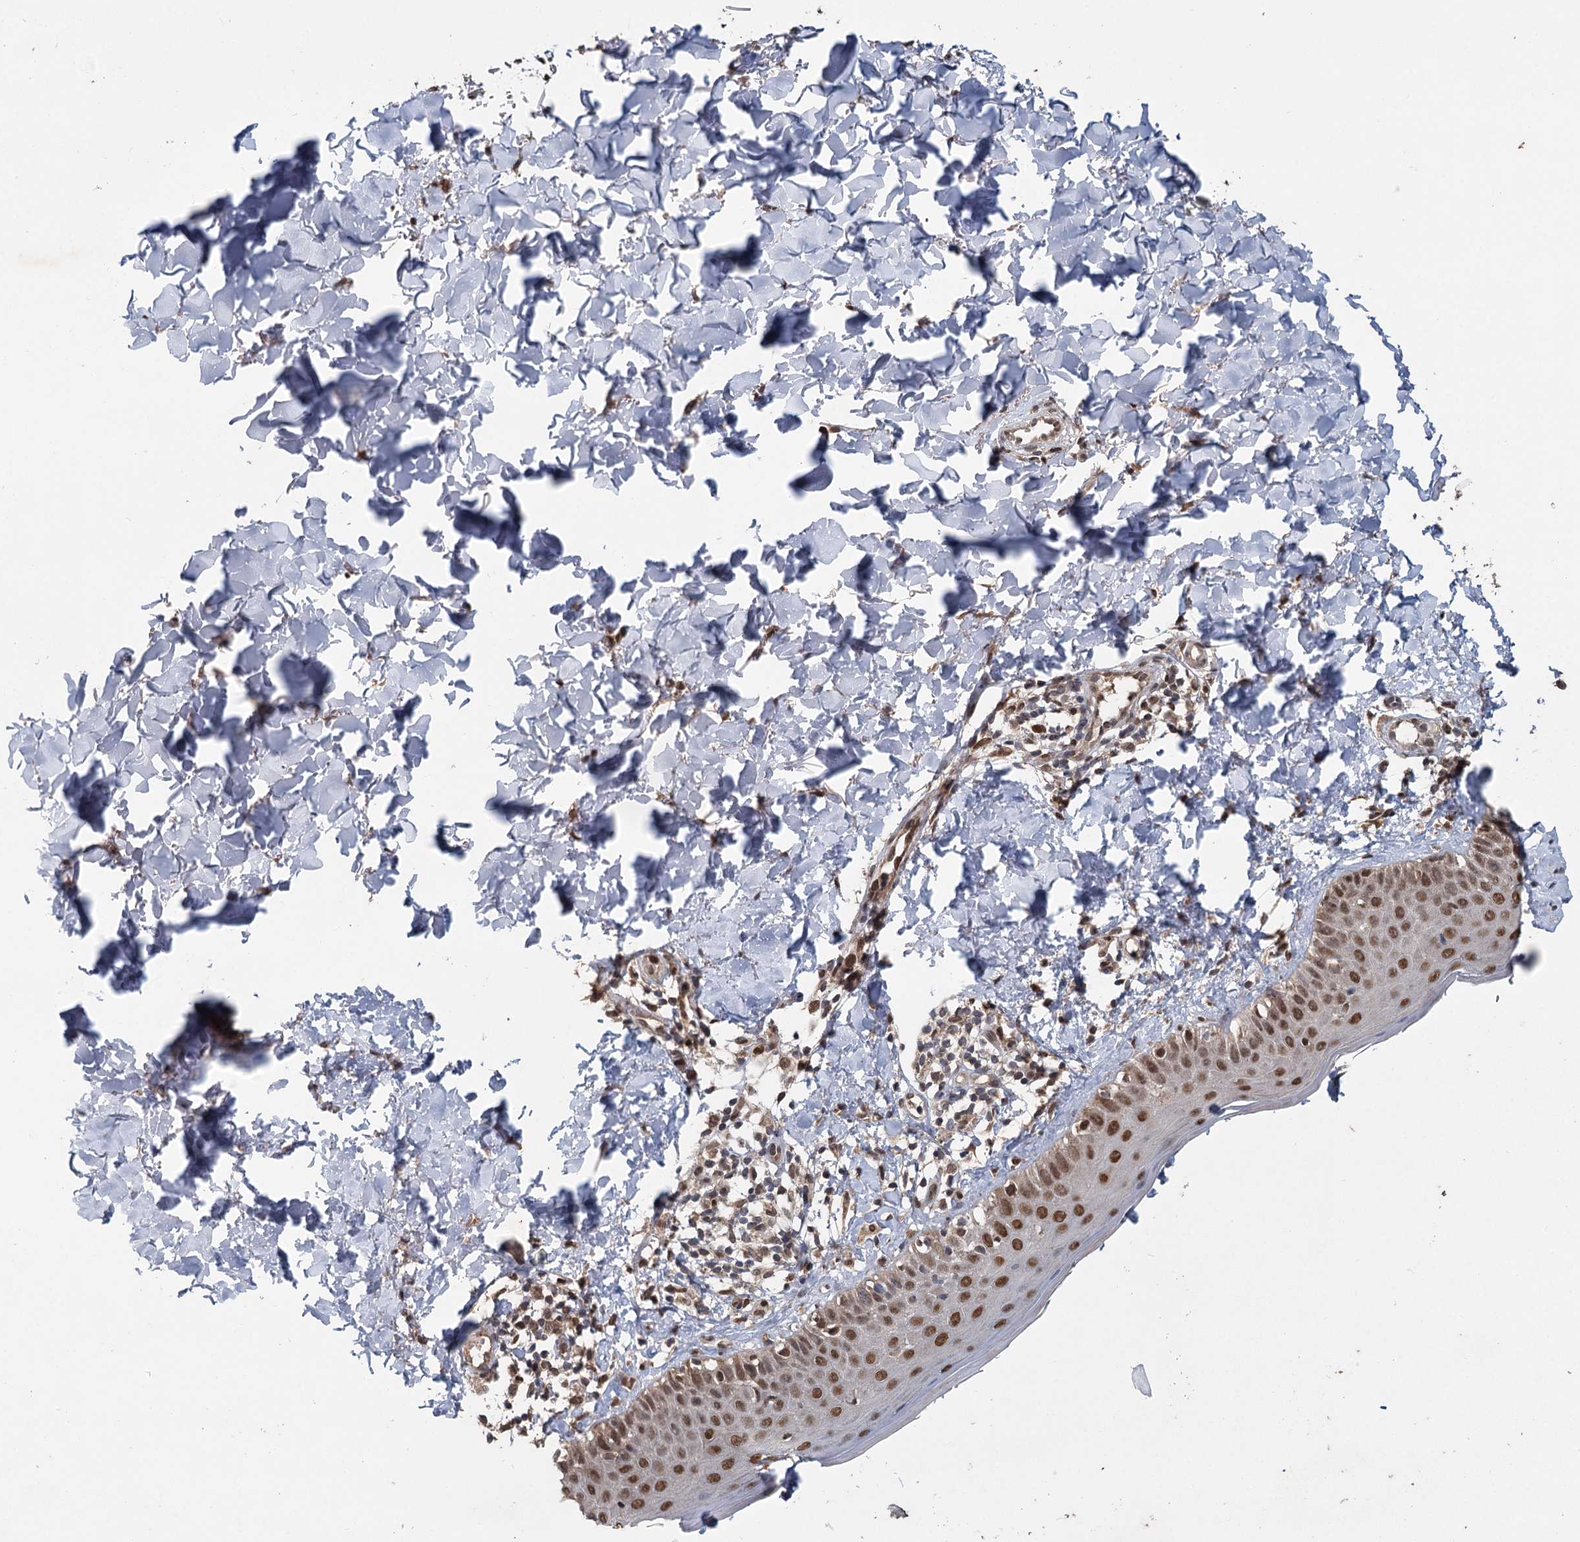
{"staining": {"intensity": "moderate", "quantity": ">75%", "location": "cytoplasmic/membranous,nuclear"}, "tissue": "skin", "cell_type": "Fibroblasts", "image_type": "normal", "snomed": [{"axis": "morphology", "description": "Normal tissue, NOS"}, {"axis": "topography", "description": "Skin"}], "caption": "Immunohistochemistry (IHC) of unremarkable human skin demonstrates medium levels of moderate cytoplasmic/membranous,nuclear expression in approximately >75% of fibroblasts.", "gene": "MYG1", "patient": {"sex": "male", "age": 52}}